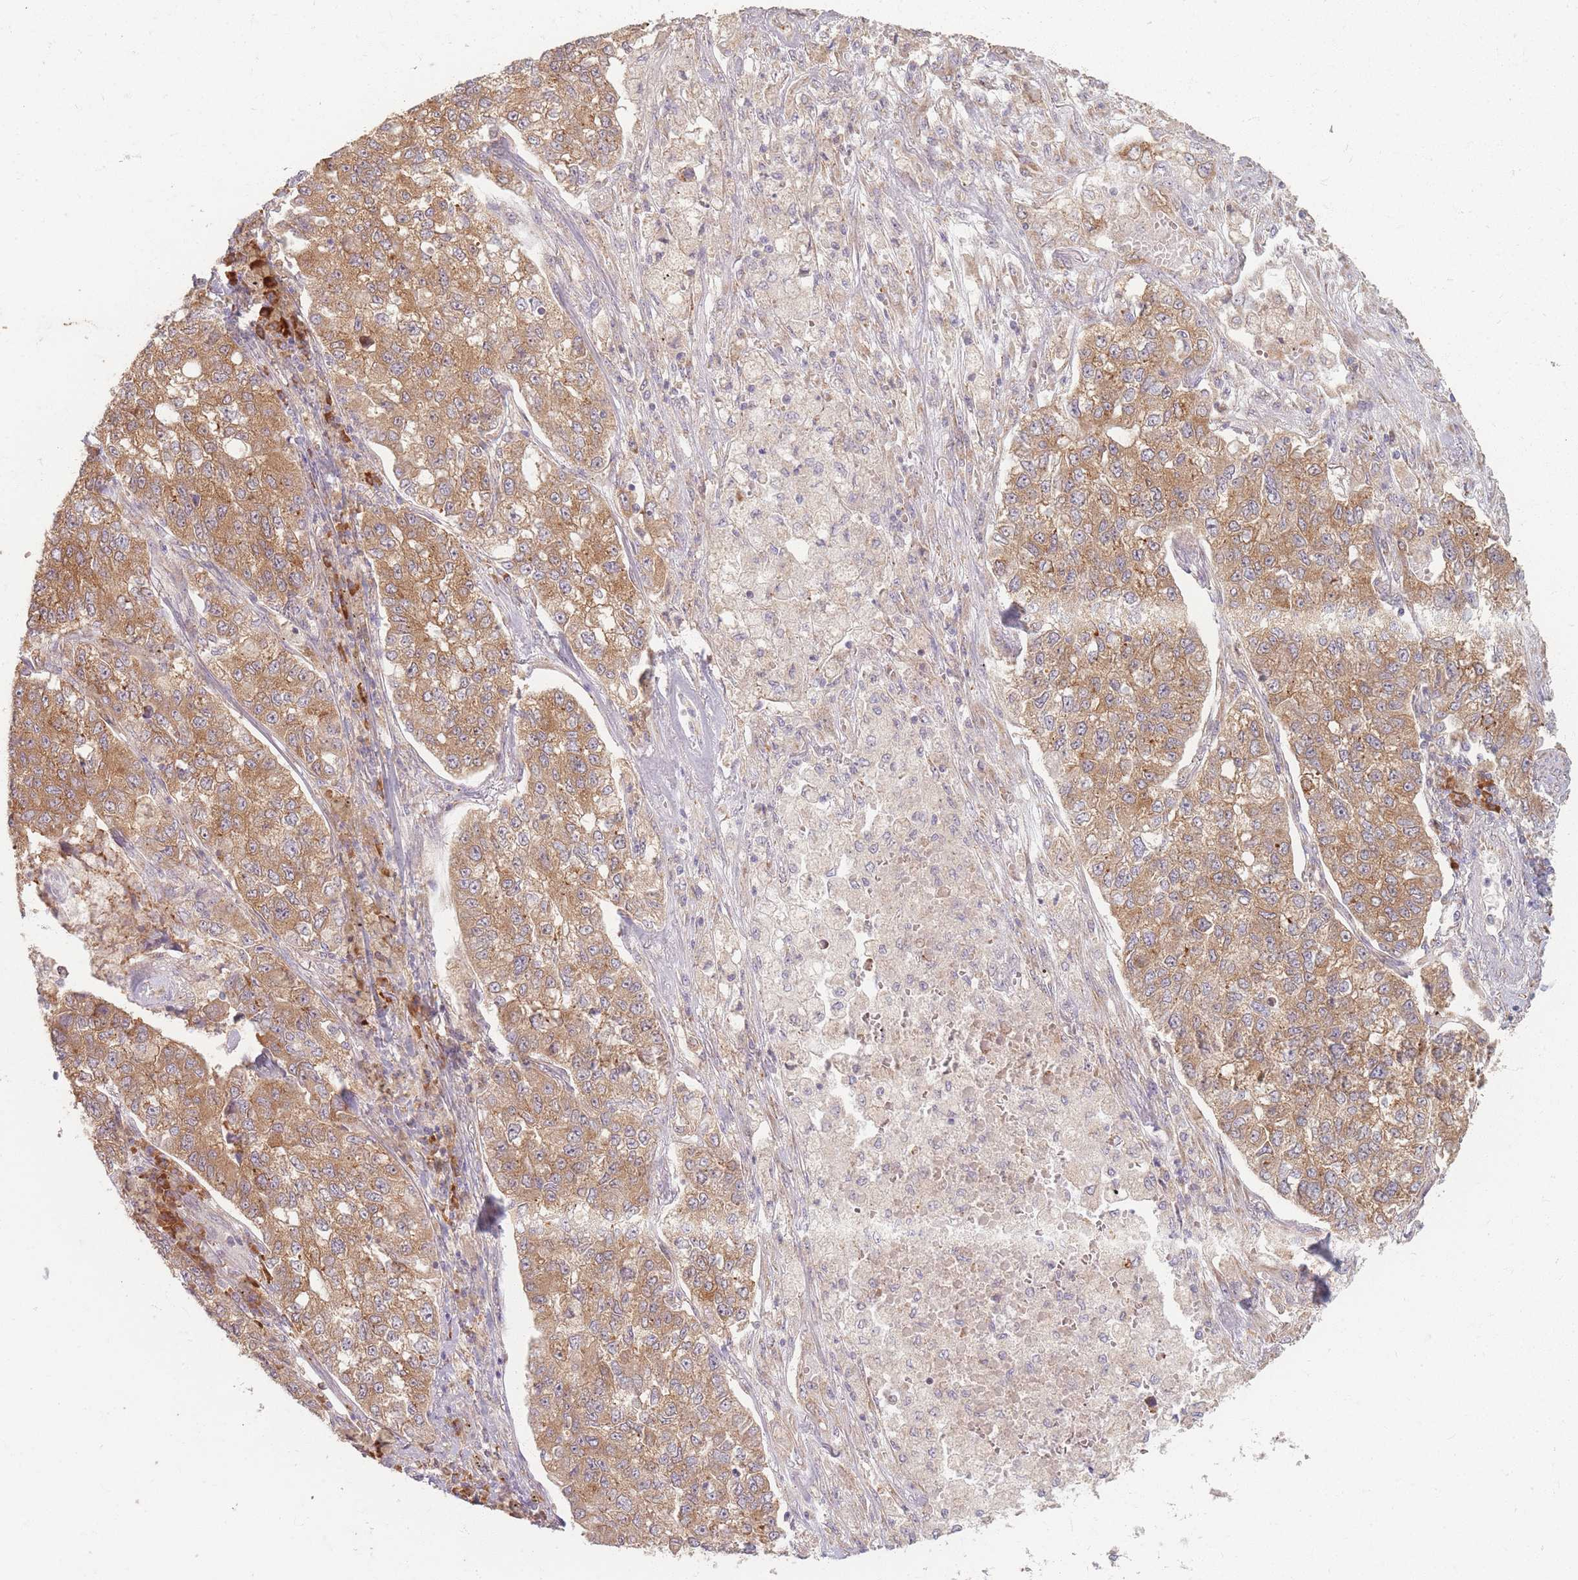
{"staining": {"intensity": "moderate", "quantity": ">75%", "location": "cytoplasmic/membranous"}, "tissue": "lung cancer", "cell_type": "Tumor cells", "image_type": "cancer", "snomed": [{"axis": "morphology", "description": "Adenocarcinoma, NOS"}, {"axis": "topography", "description": "Lung"}], "caption": "Immunohistochemical staining of human lung cancer demonstrates medium levels of moderate cytoplasmic/membranous protein positivity in approximately >75% of tumor cells. The staining was performed using DAB, with brown indicating positive protein expression. Nuclei are stained blue with hematoxylin.", "gene": "SMIM14", "patient": {"sex": "male", "age": 49}}